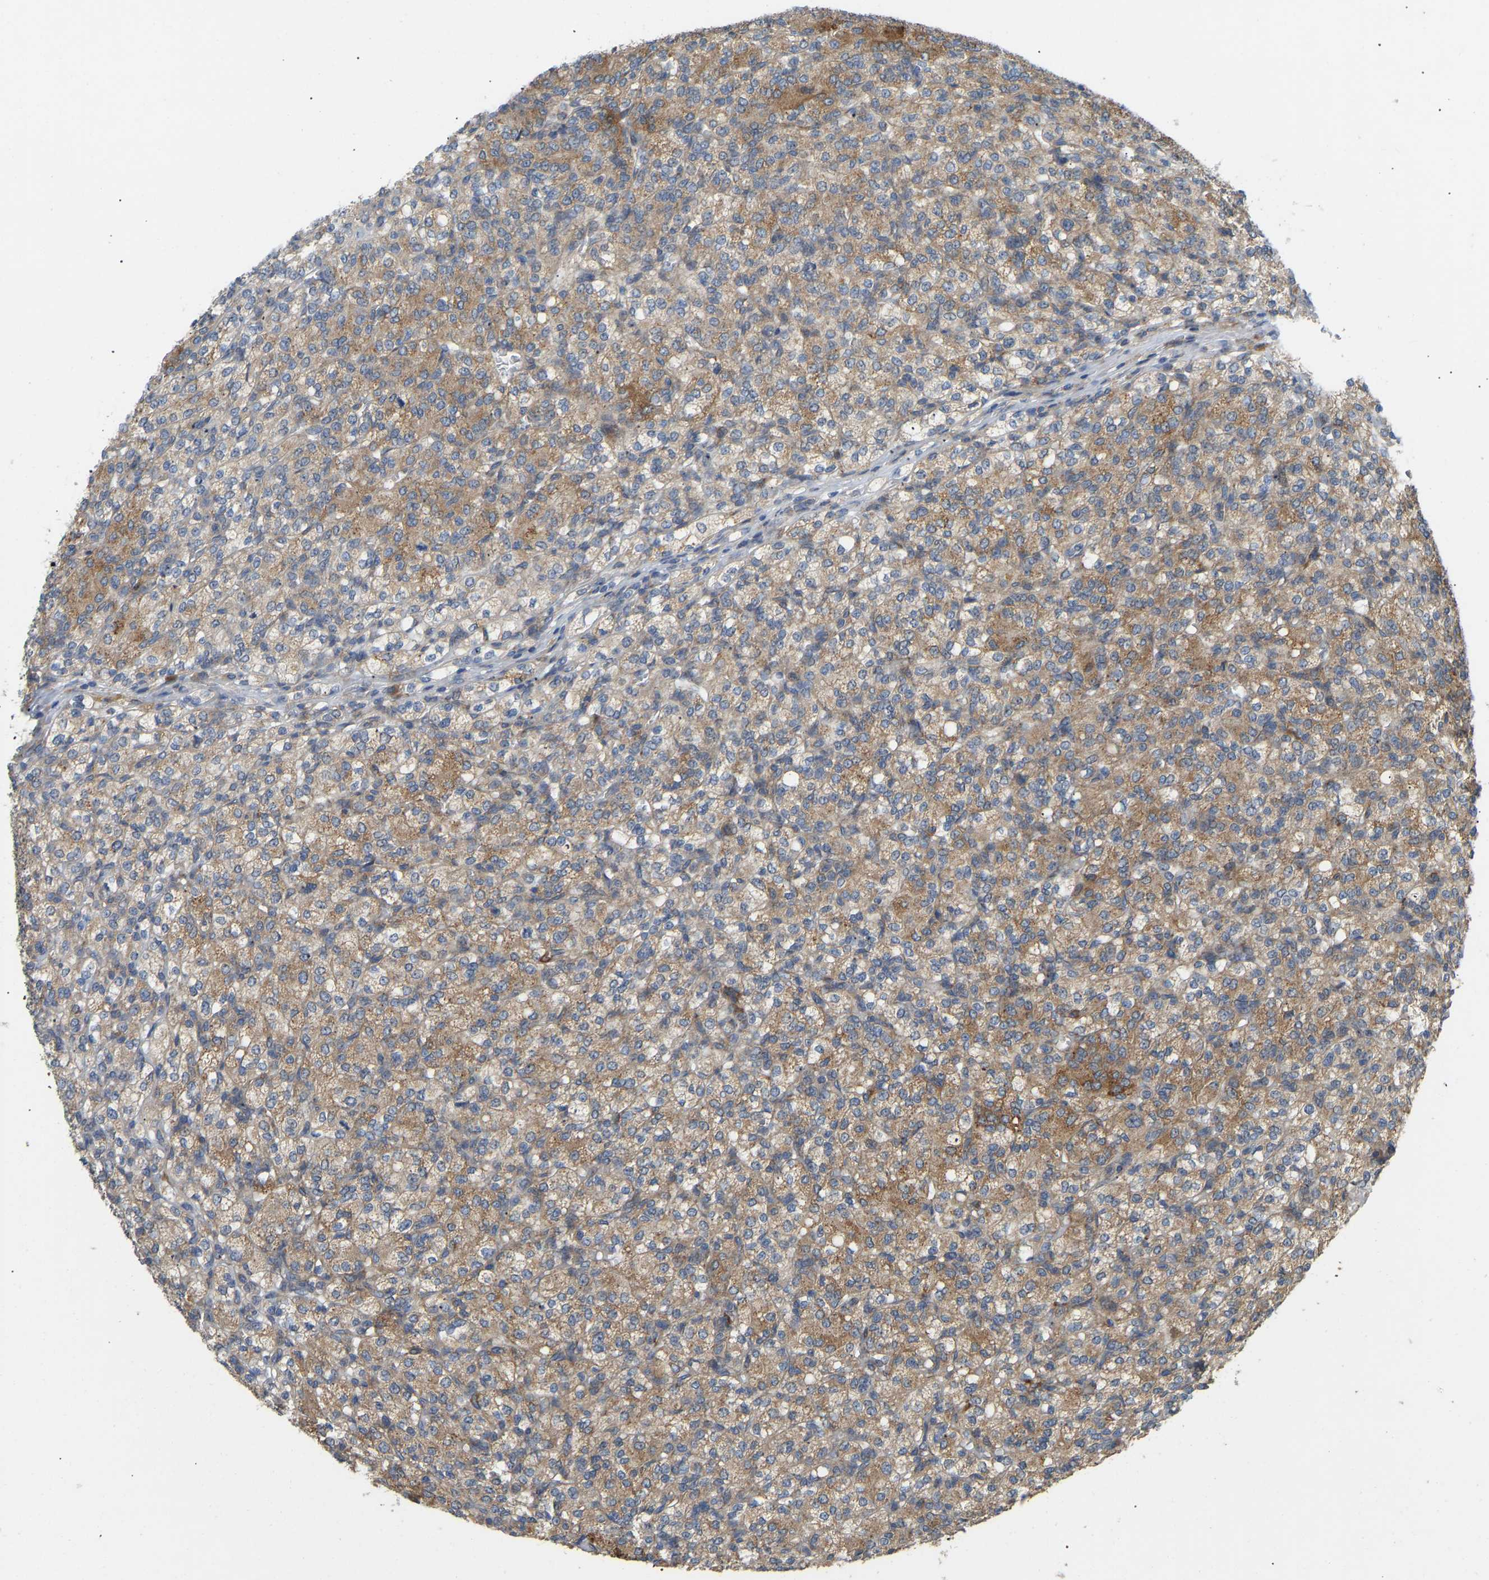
{"staining": {"intensity": "moderate", "quantity": ">75%", "location": "cytoplasmic/membranous"}, "tissue": "renal cancer", "cell_type": "Tumor cells", "image_type": "cancer", "snomed": [{"axis": "morphology", "description": "Adenocarcinoma, NOS"}, {"axis": "topography", "description": "Kidney"}], "caption": "The photomicrograph reveals immunohistochemical staining of renal adenocarcinoma. There is moderate cytoplasmic/membranous expression is seen in approximately >75% of tumor cells.", "gene": "HACD2", "patient": {"sex": "male", "age": 61}}